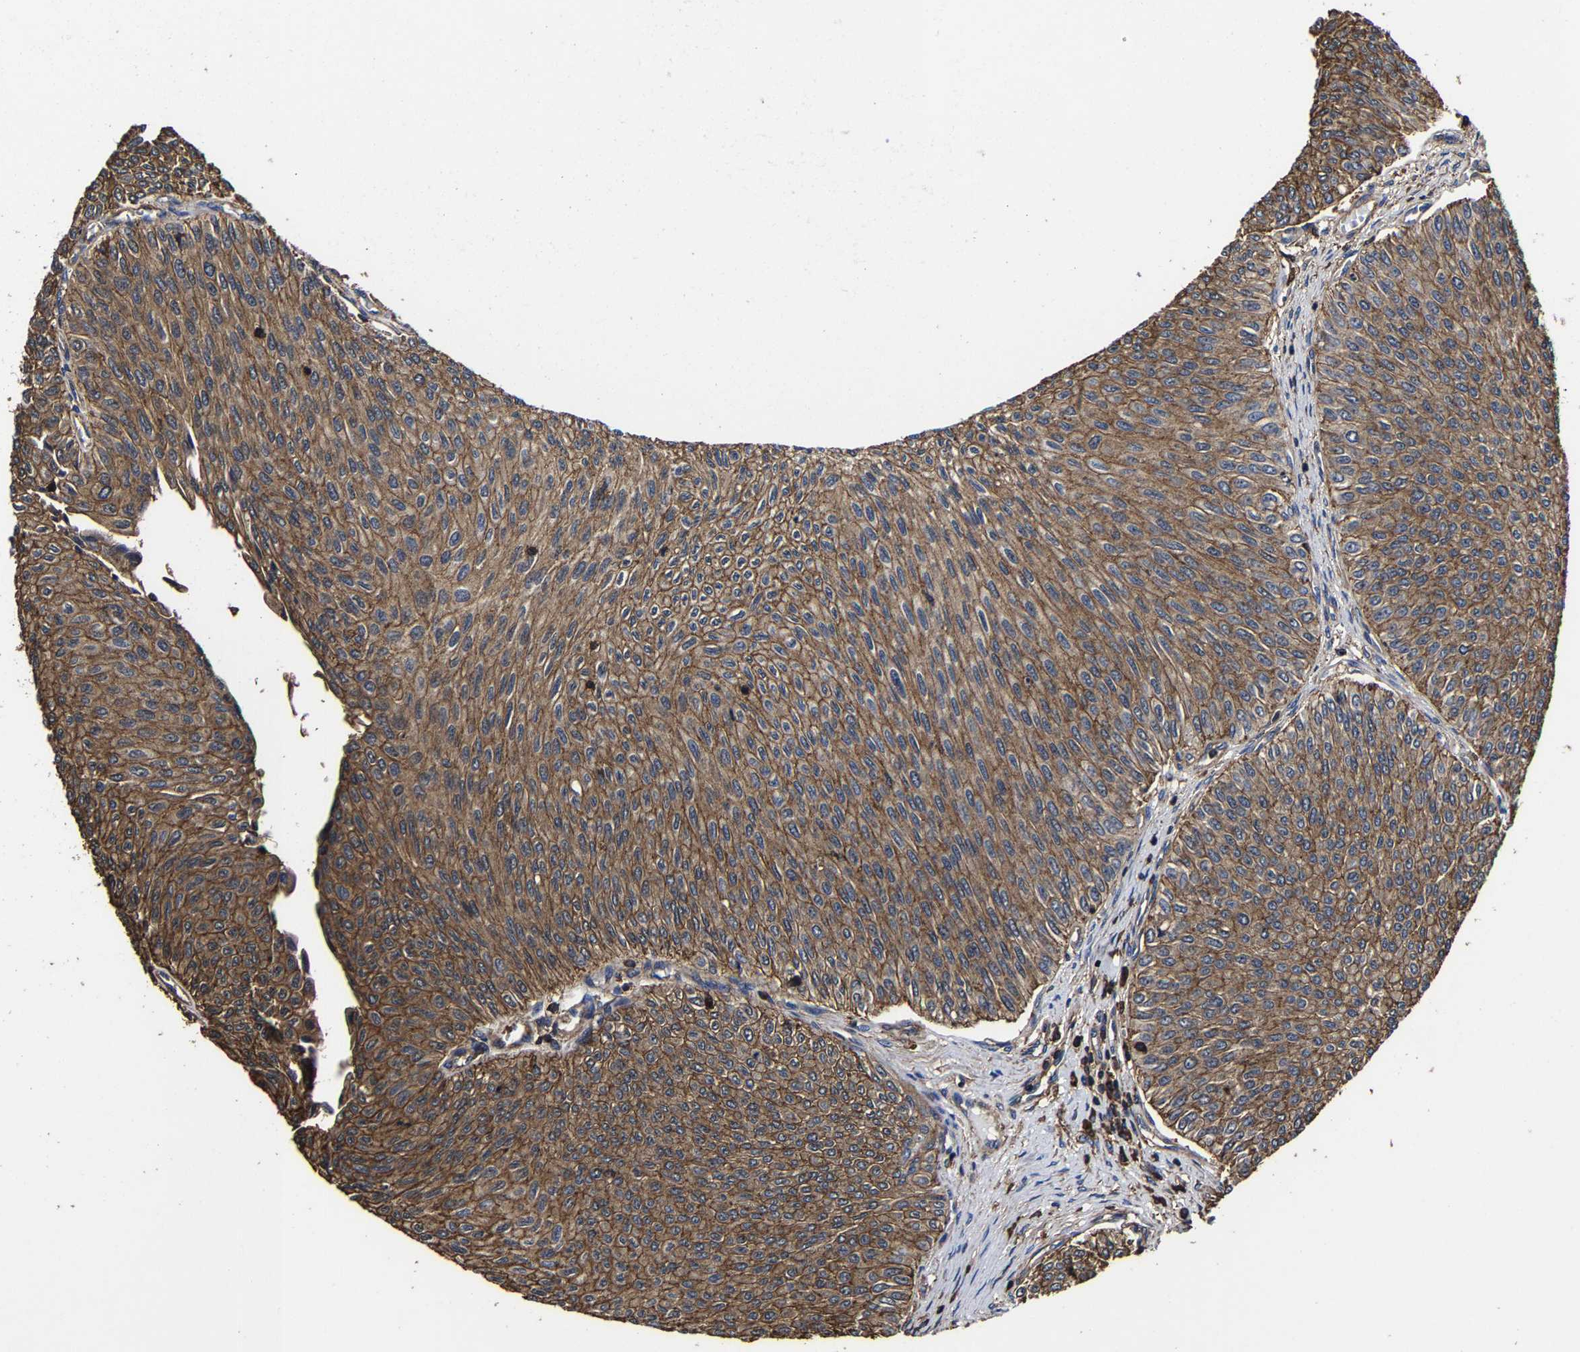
{"staining": {"intensity": "moderate", "quantity": ">75%", "location": "cytoplasmic/membranous"}, "tissue": "urothelial cancer", "cell_type": "Tumor cells", "image_type": "cancer", "snomed": [{"axis": "morphology", "description": "Urothelial carcinoma, Low grade"}, {"axis": "topography", "description": "Urinary bladder"}], "caption": "Urothelial cancer was stained to show a protein in brown. There is medium levels of moderate cytoplasmic/membranous positivity in approximately >75% of tumor cells. The staining was performed using DAB (3,3'-diaminobenzidine) to visualize the protein expression in brown, while the nuclei were stained in blue with hematoxylin (Magnification: 20x).", "gene": "SSH3", "patient": {"sex": "male", "age": 78}}